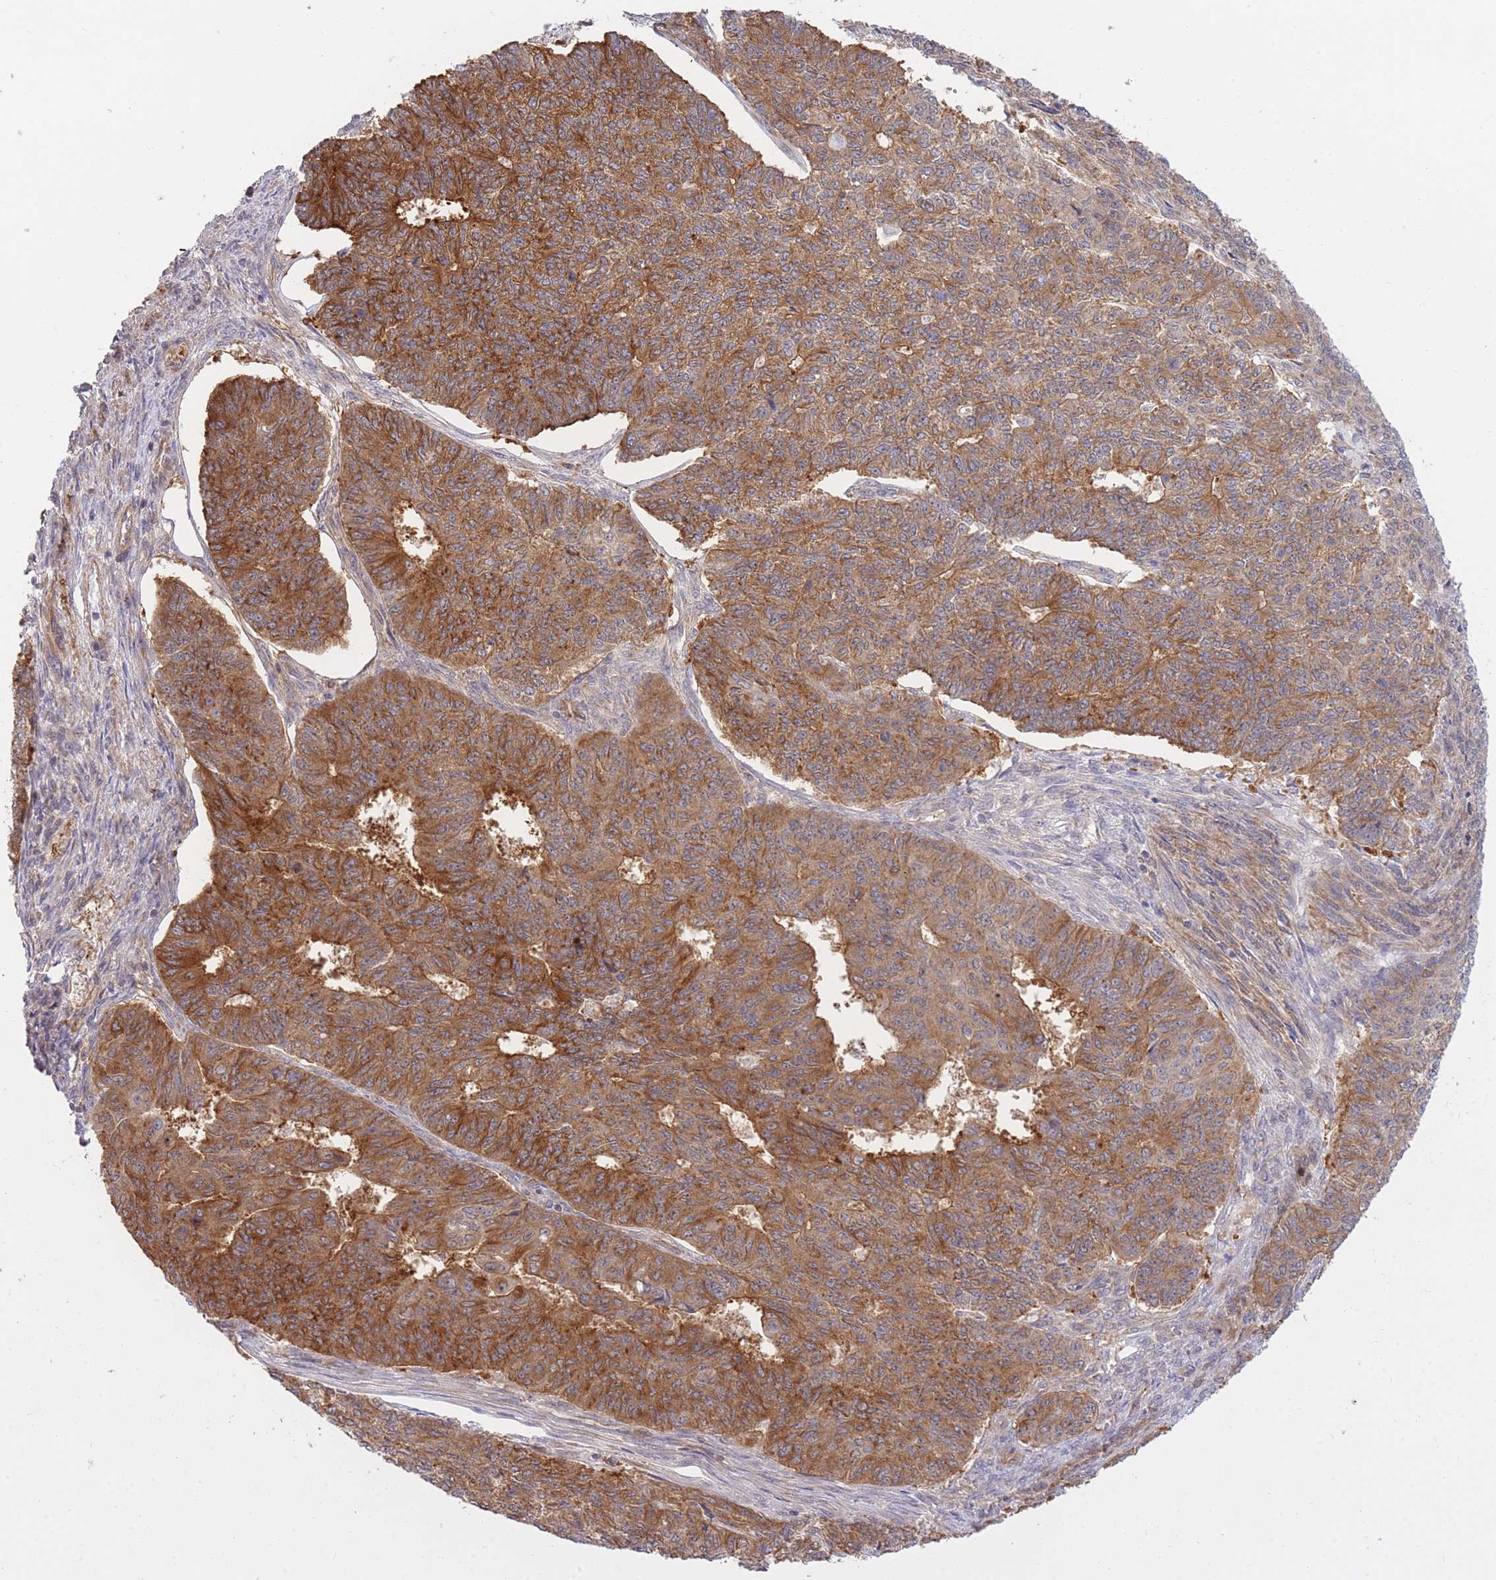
{"staining": {"intensity": "moderate", "quantity": ">75%", "location": "cytoplasmic/membranous"}, "tissue": "endometrial cancer", "cell_type": "Tumor cells", "image_type": "cancer", "snomed": [{"axis": "morphology", "description": "Adenocarcinoma, NOS"}, {"axis": "topography", "description": "Endometrium"}], "caption": "The immunohistochemical stain highlights moderate cytoplasmic/membranous staining in tumor cells of endometrial adenocarcinoma tissue. (IHC, brightfield microscopy, high magnification).", "gene": "EXOSC8", "patient": {"sex": "female", "age": 32}}